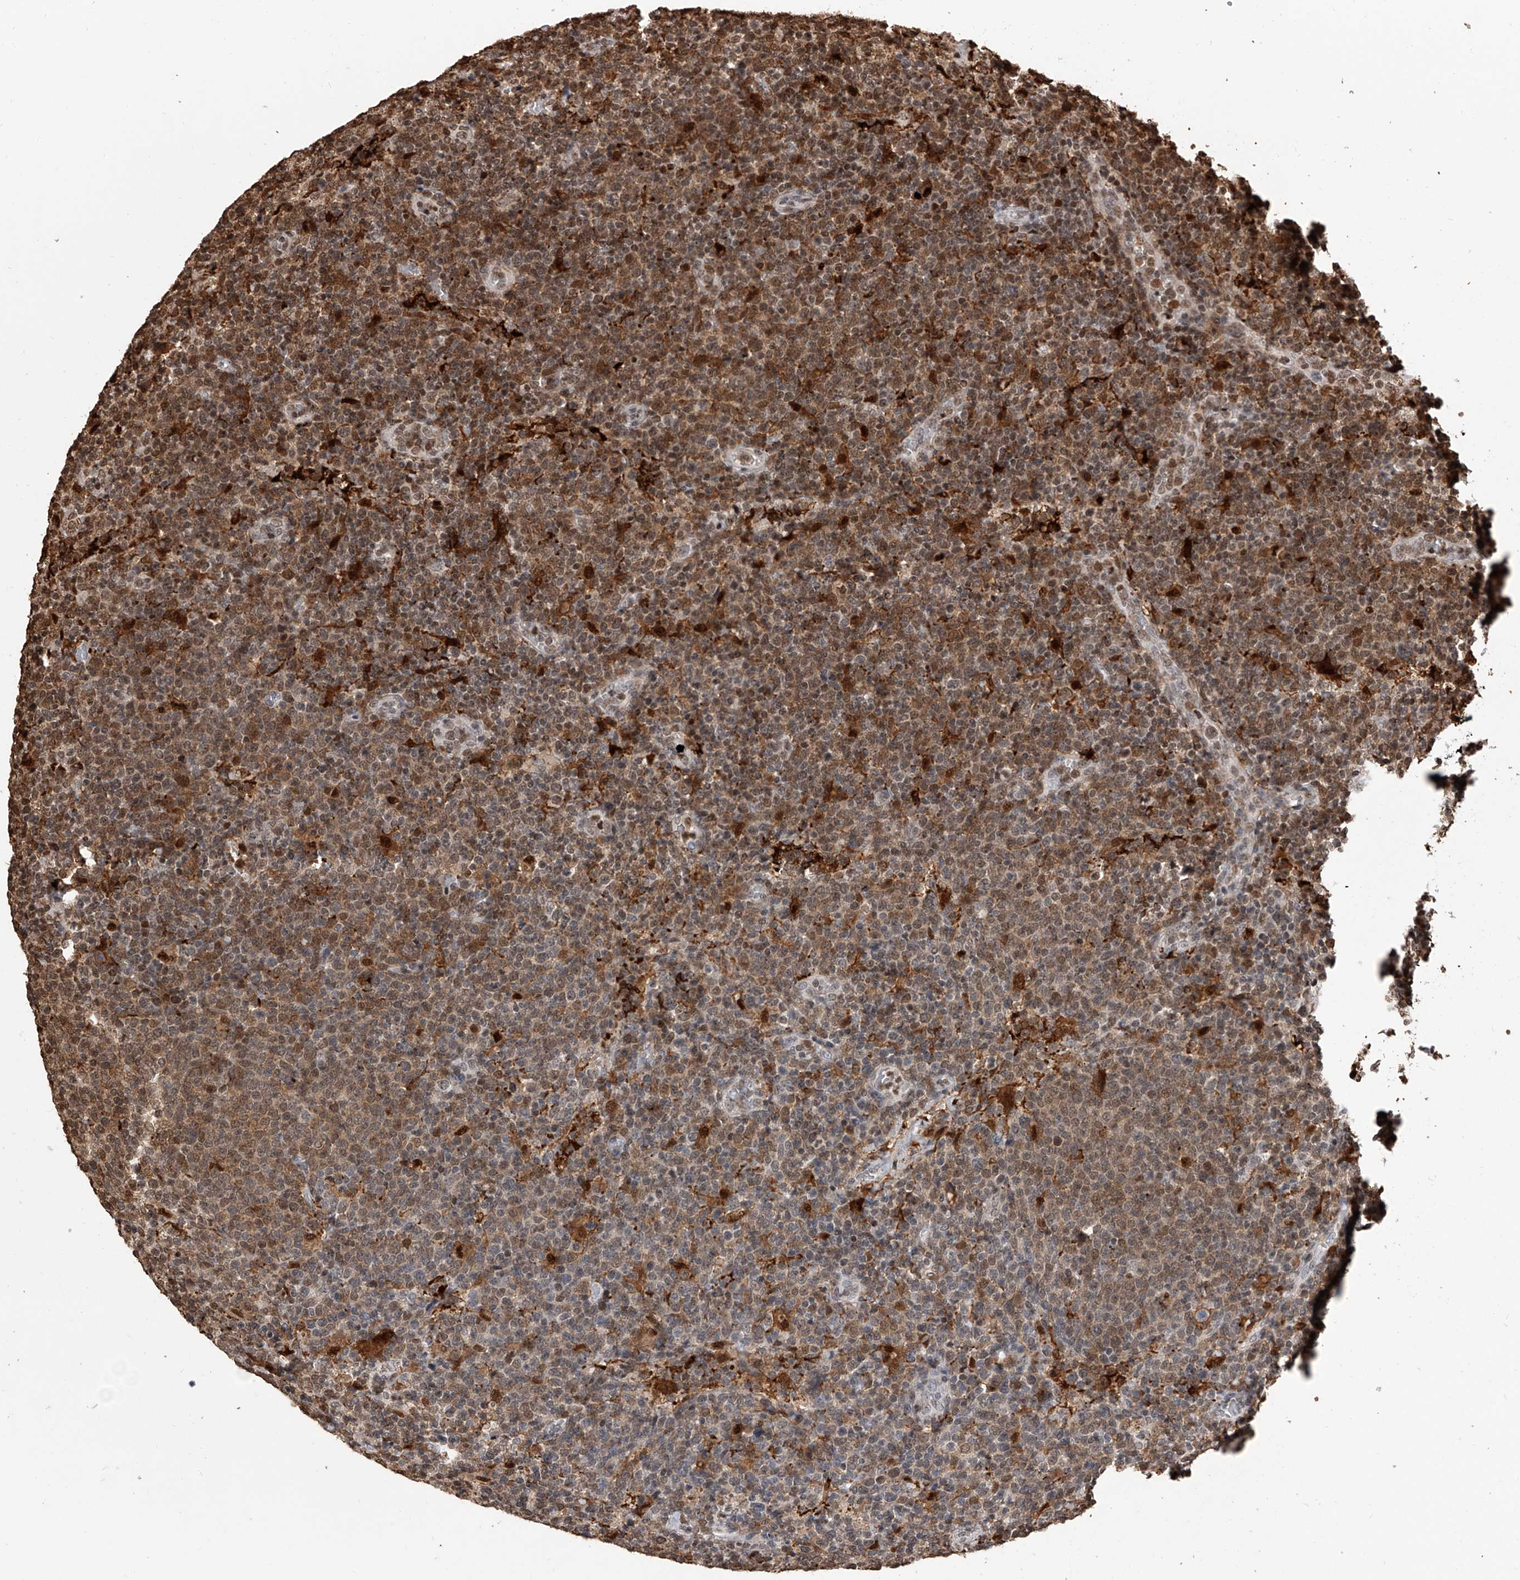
{"staining": {"intensity": "moderate", "quantity": "25%-75%", "location": "cytoplasmic/membranous,nuclear"}, "tissue": "lymphoma", "cell_type": "Tumor cells", "image_type": "cancer", "snomed": [{"axis": "morphology", "description": "Malignant lymphoma, non-Hodgkin's type, High grade"}, {"axis": "topography", "description": "Lymph node"}], "caption": "High-grade malignant lymphoma, non-Hodgkin's type stained with DAB (3,3'-diaminobenzidine) immunohistochemistry (IHC) shows medium levels of moderate cytoplasmic/membranous and nuclear staining in about 25%-75% of tumor cells.", "gene": "CFAP410", "patient": {"sex": "male", "age": 61}}